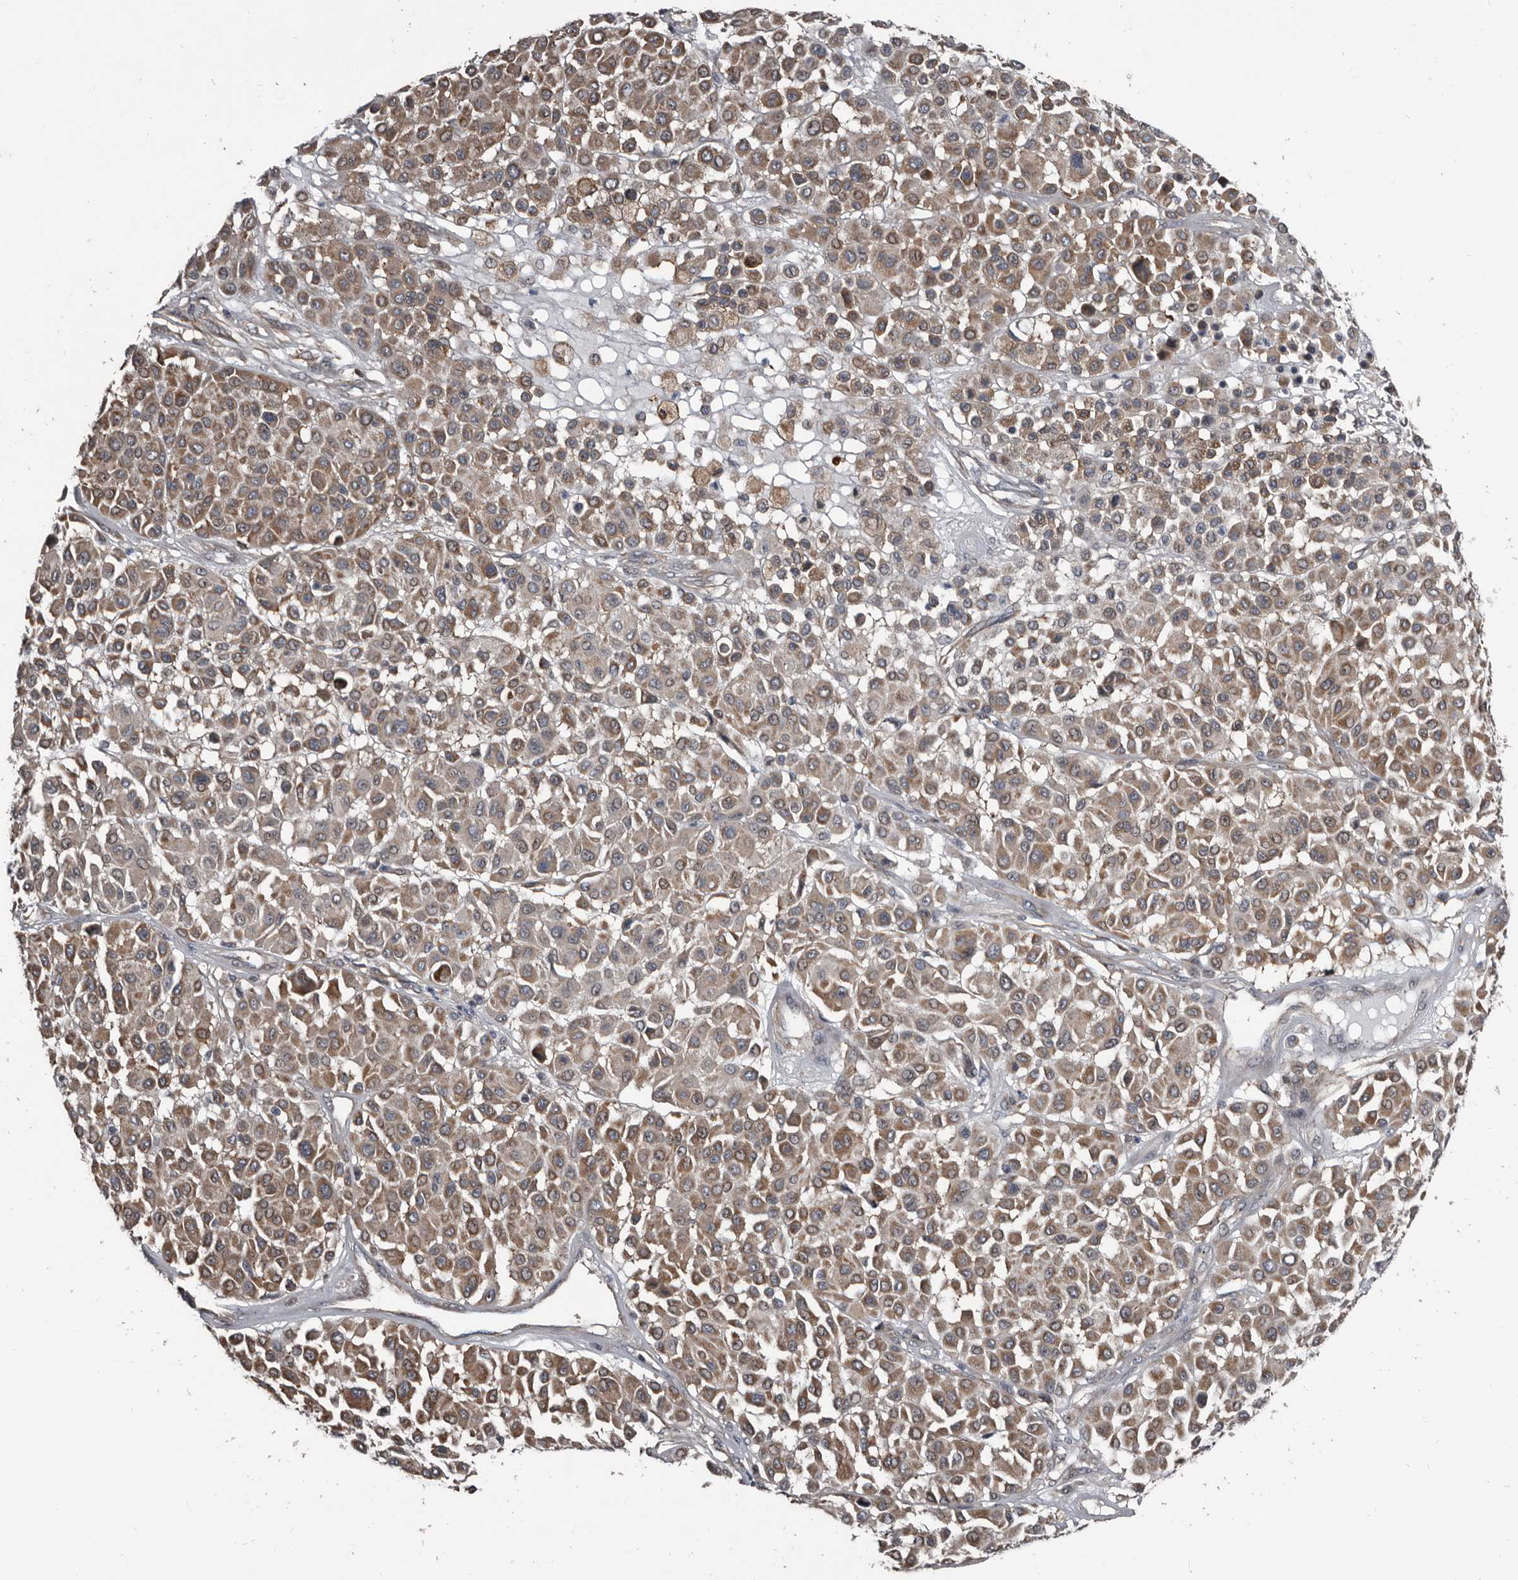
{"staining": {"intensity": "weak", "quantity": ">75%", "location": "cytoplasmic/membranous"}, "tissue": "melanoma", "cell_type": "Tumor cells", "image_type": "cancer", "snomed": [{"axis": "morphology", "description": "Malignant melanoma, Metastatic site"}, {"axis": "topography", "description": "Soft tissue"}], "caption": "Tumor cells exhibit low levels of weak cytoplasmic/membranous staining in about >75% of cells in human melanoma.", "gene": "DHPS", "patient": {"sex": "male", "age": 41}}